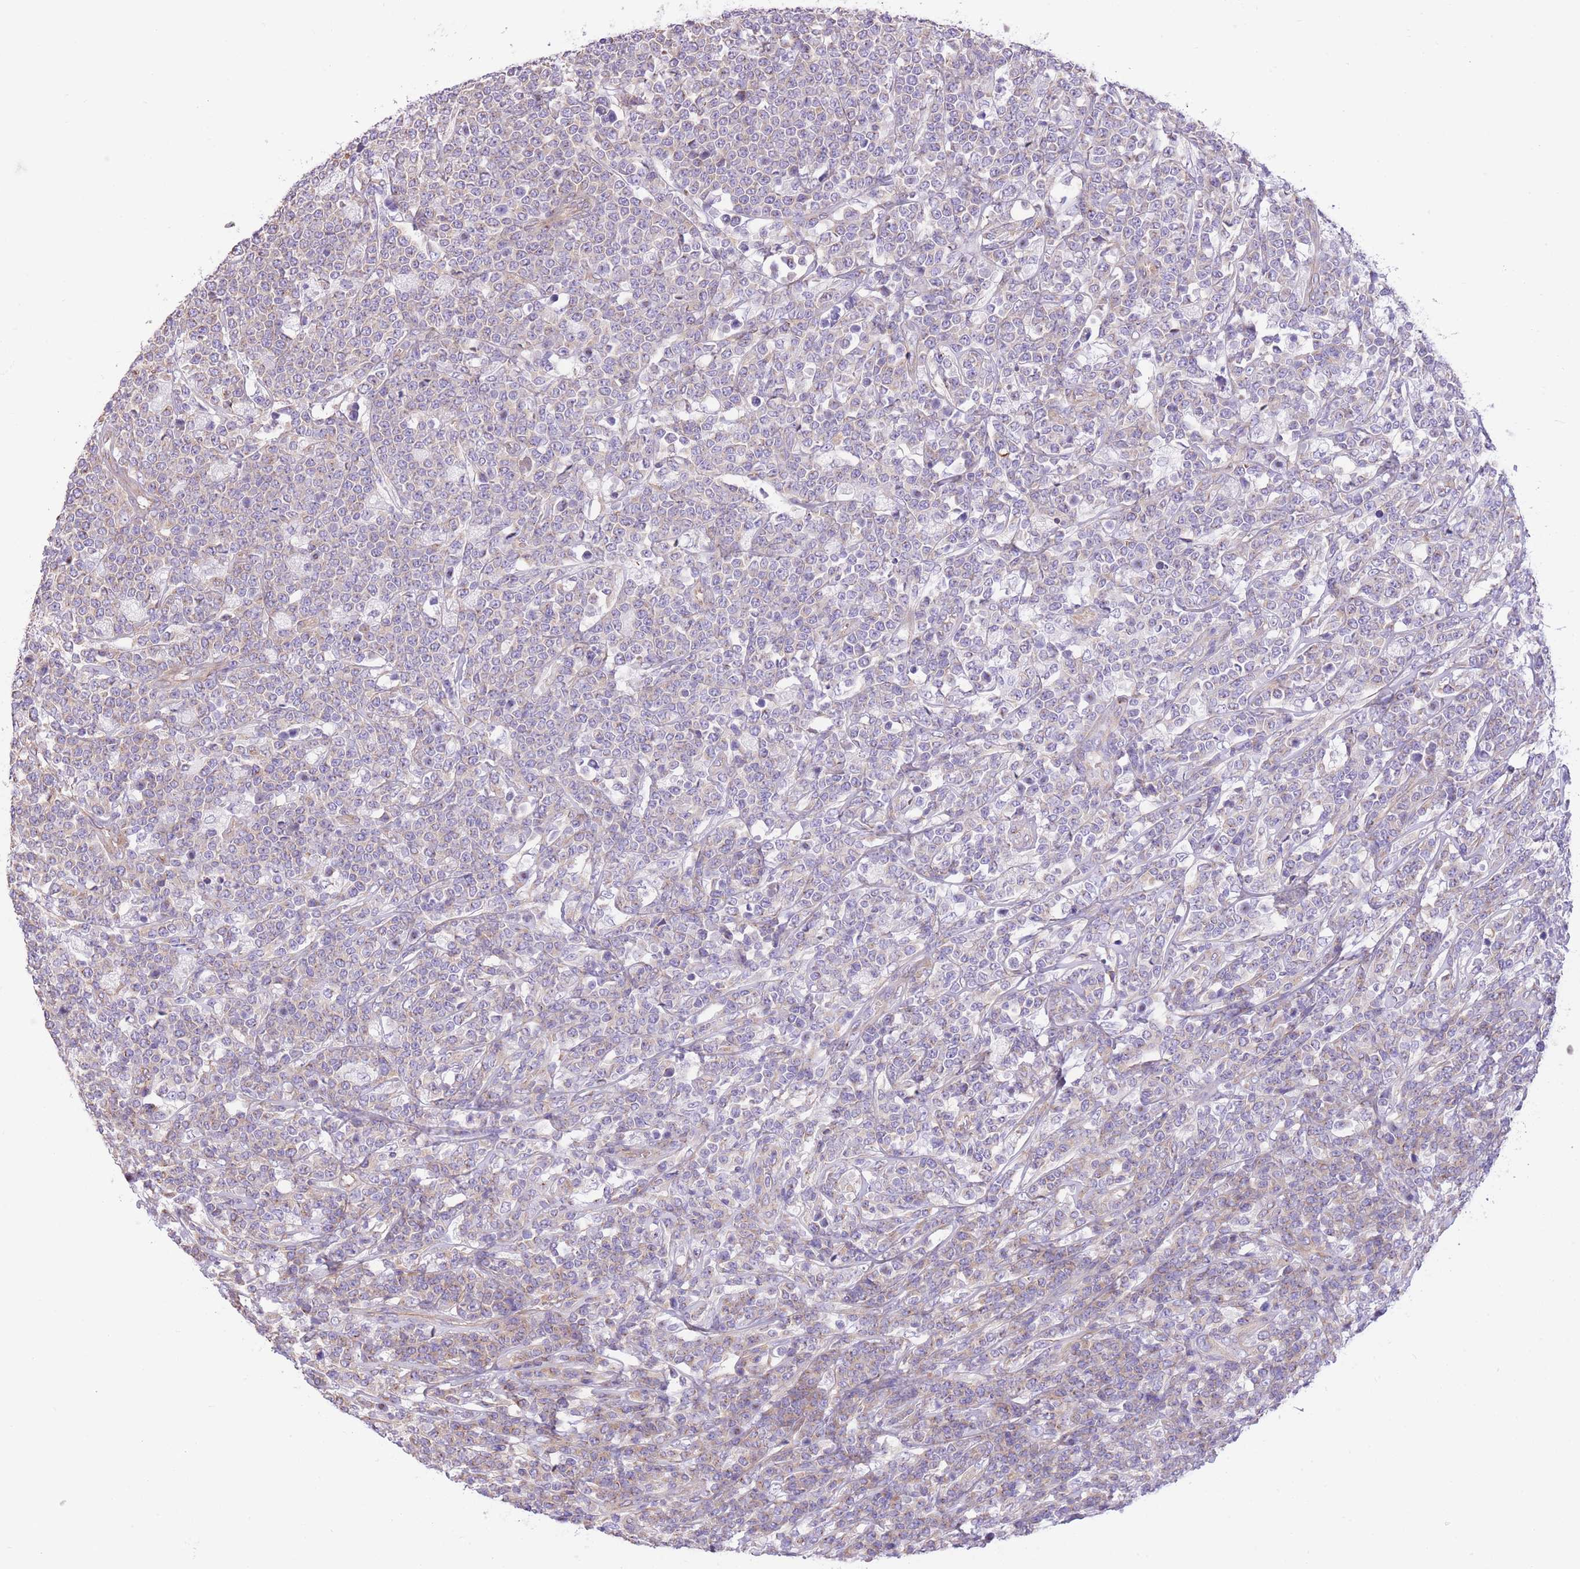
{"staining": {"intensity": "weak", "quantity": "25%-75%", "location": "cytoplasmic/membranous"}, "tissue": "lymphoma", "cell_type": "Tumor cells", "image_type": "cancer", "snomed": [{"axis": "morphology", "description": "Malignant lymphoma, non-Hodgkin's type, High grade"}, {"axis": "topography", "description": "Small intestine"}], "caption": "A photomicrograph of lymphoma stained for a protein exhibits weak cytoplasmic/membranous brown staining in tumor cells.", "gene": "RHOU", "patient": {"sex": "male", "age": 8}}